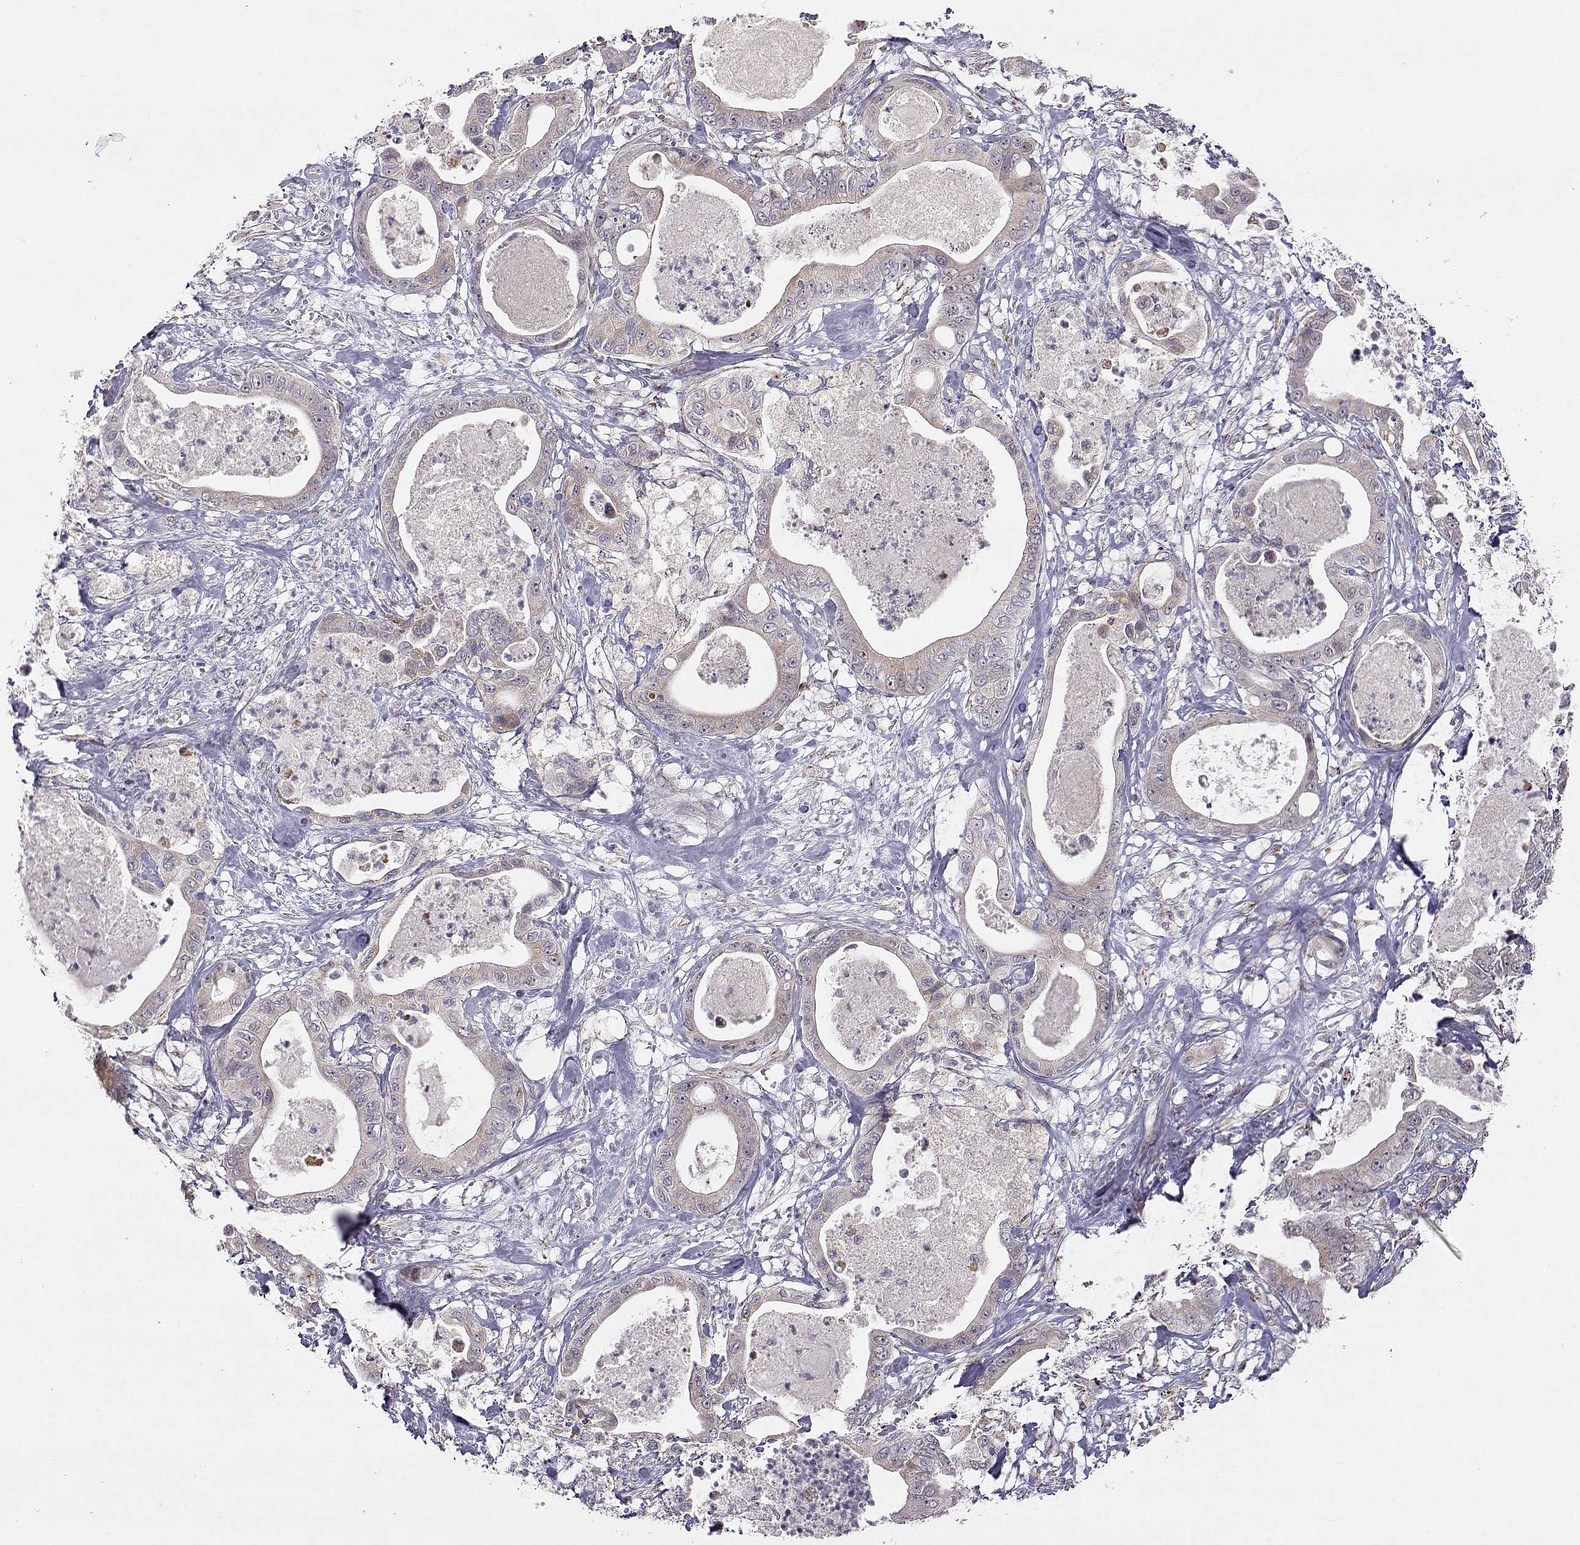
{"staining": {"intensity": "weak", "quantity": "25%-75%", "location": "cytoplasmic/membranous"}, "tissue": "pancreatic cancer", "cell_type": "Tumor cells", "image_type": "cancer", "snomed": [{"axis": "morphology", "description": "Adenocarcinoma, NOS"}, {"axis": "topography", "description": "Pancreas"}], "caption": "The immunohistochemical stain labels weak cytoplasmic/membranous staining in tumor cells of pancreatic cancer tissue.", "gene": "EXOG", "patient": {"sex": "male", "age": 71}}